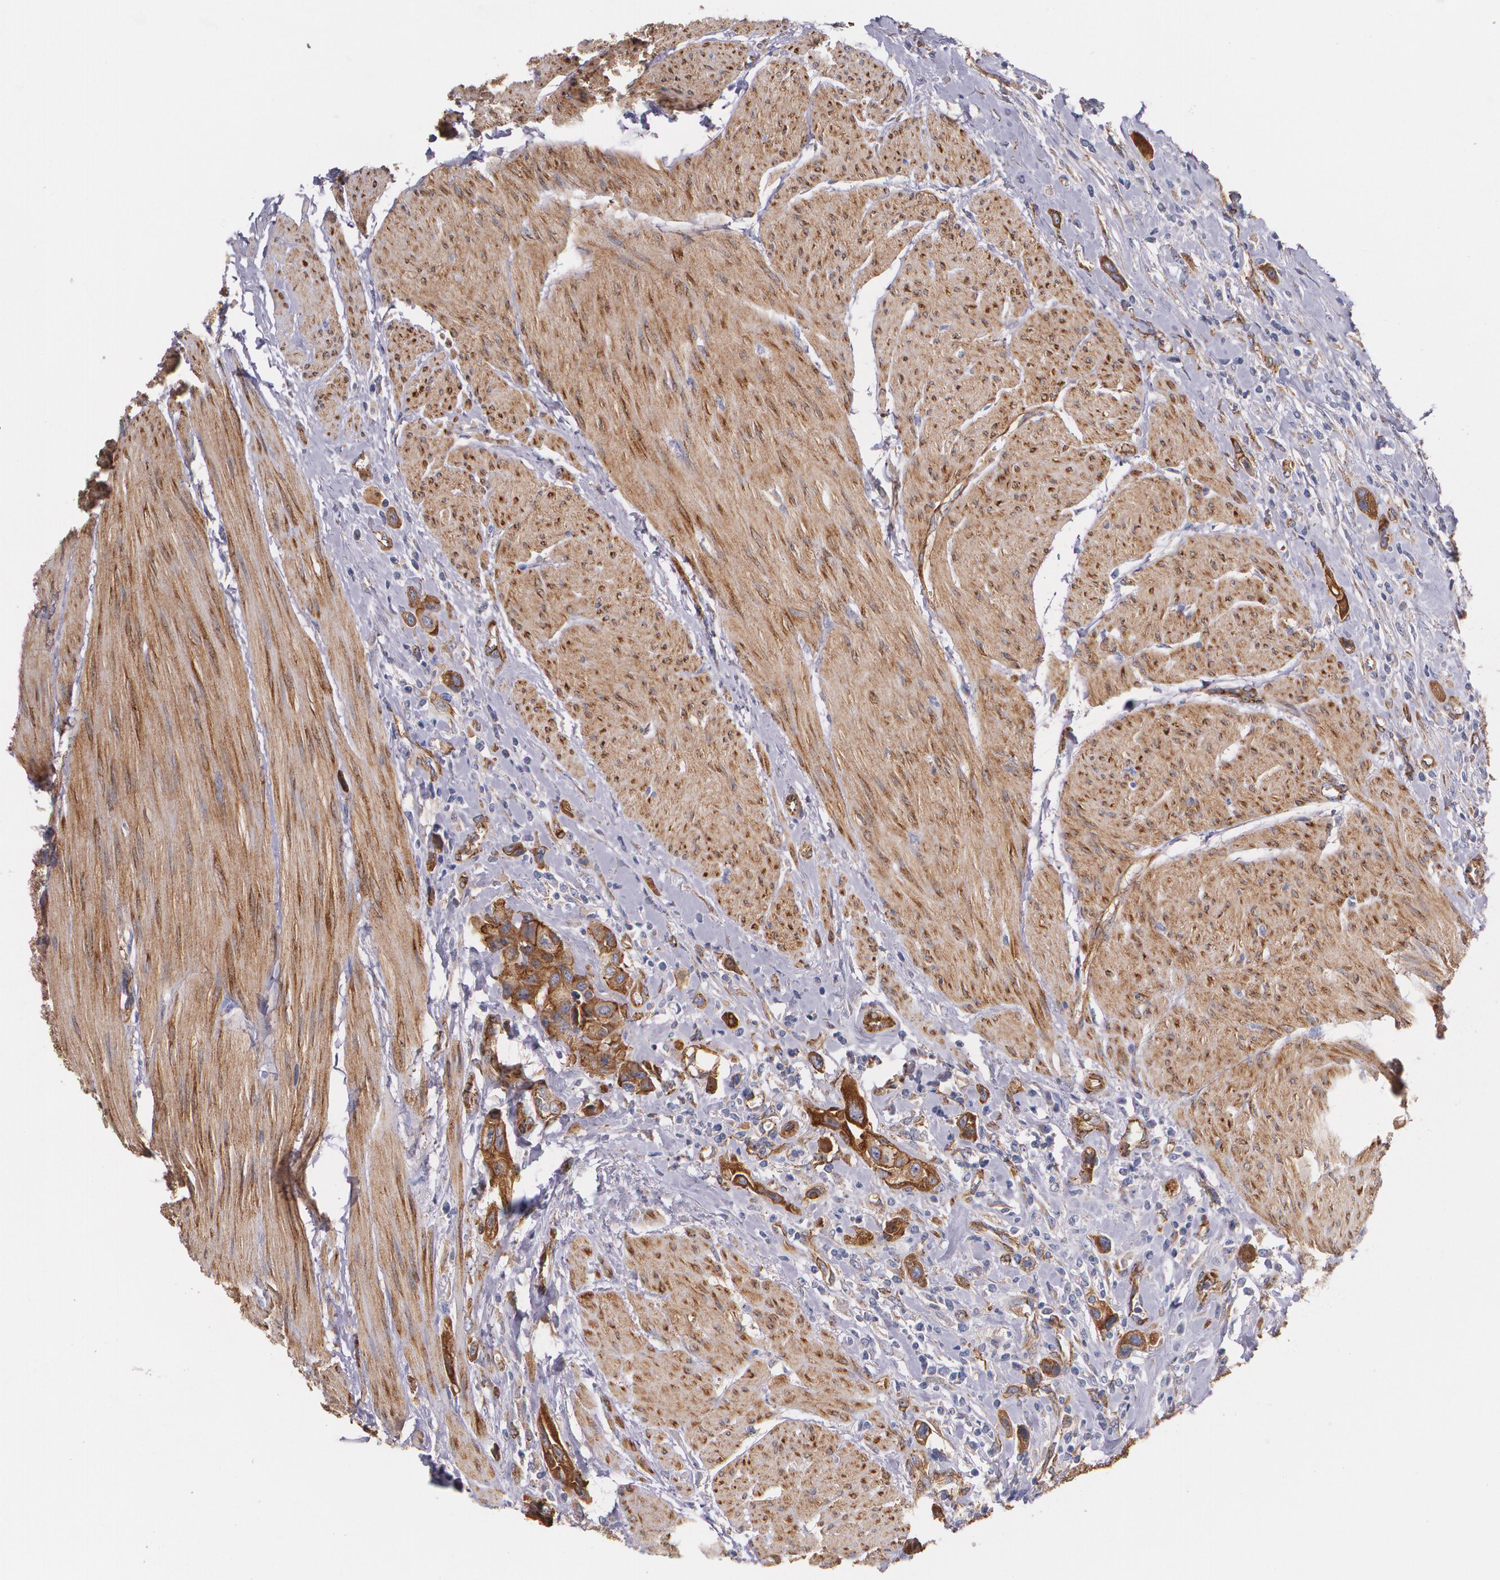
{"staining": {"intensity": "strong", "quantity": ">75%", "location": "cytoplasmic/membranous"}, "tissue": "urothelial cancer", "cell_type": "Tumor cells", "image_type": "cancer", "snomed": [{"axis": "morphology", "description": "Urothelial carcinoma, High grade"}, {"axis": "topography", "description": "Urinary bladder"}], "caption": "About >75% of tumor cells in urothelial cancer show strong cytoplasmic/membranous protein expression as visualized by brown immunohistochemical staining.", "gene": "TJP1", "patient": {"sex": "male", "age": 50}}